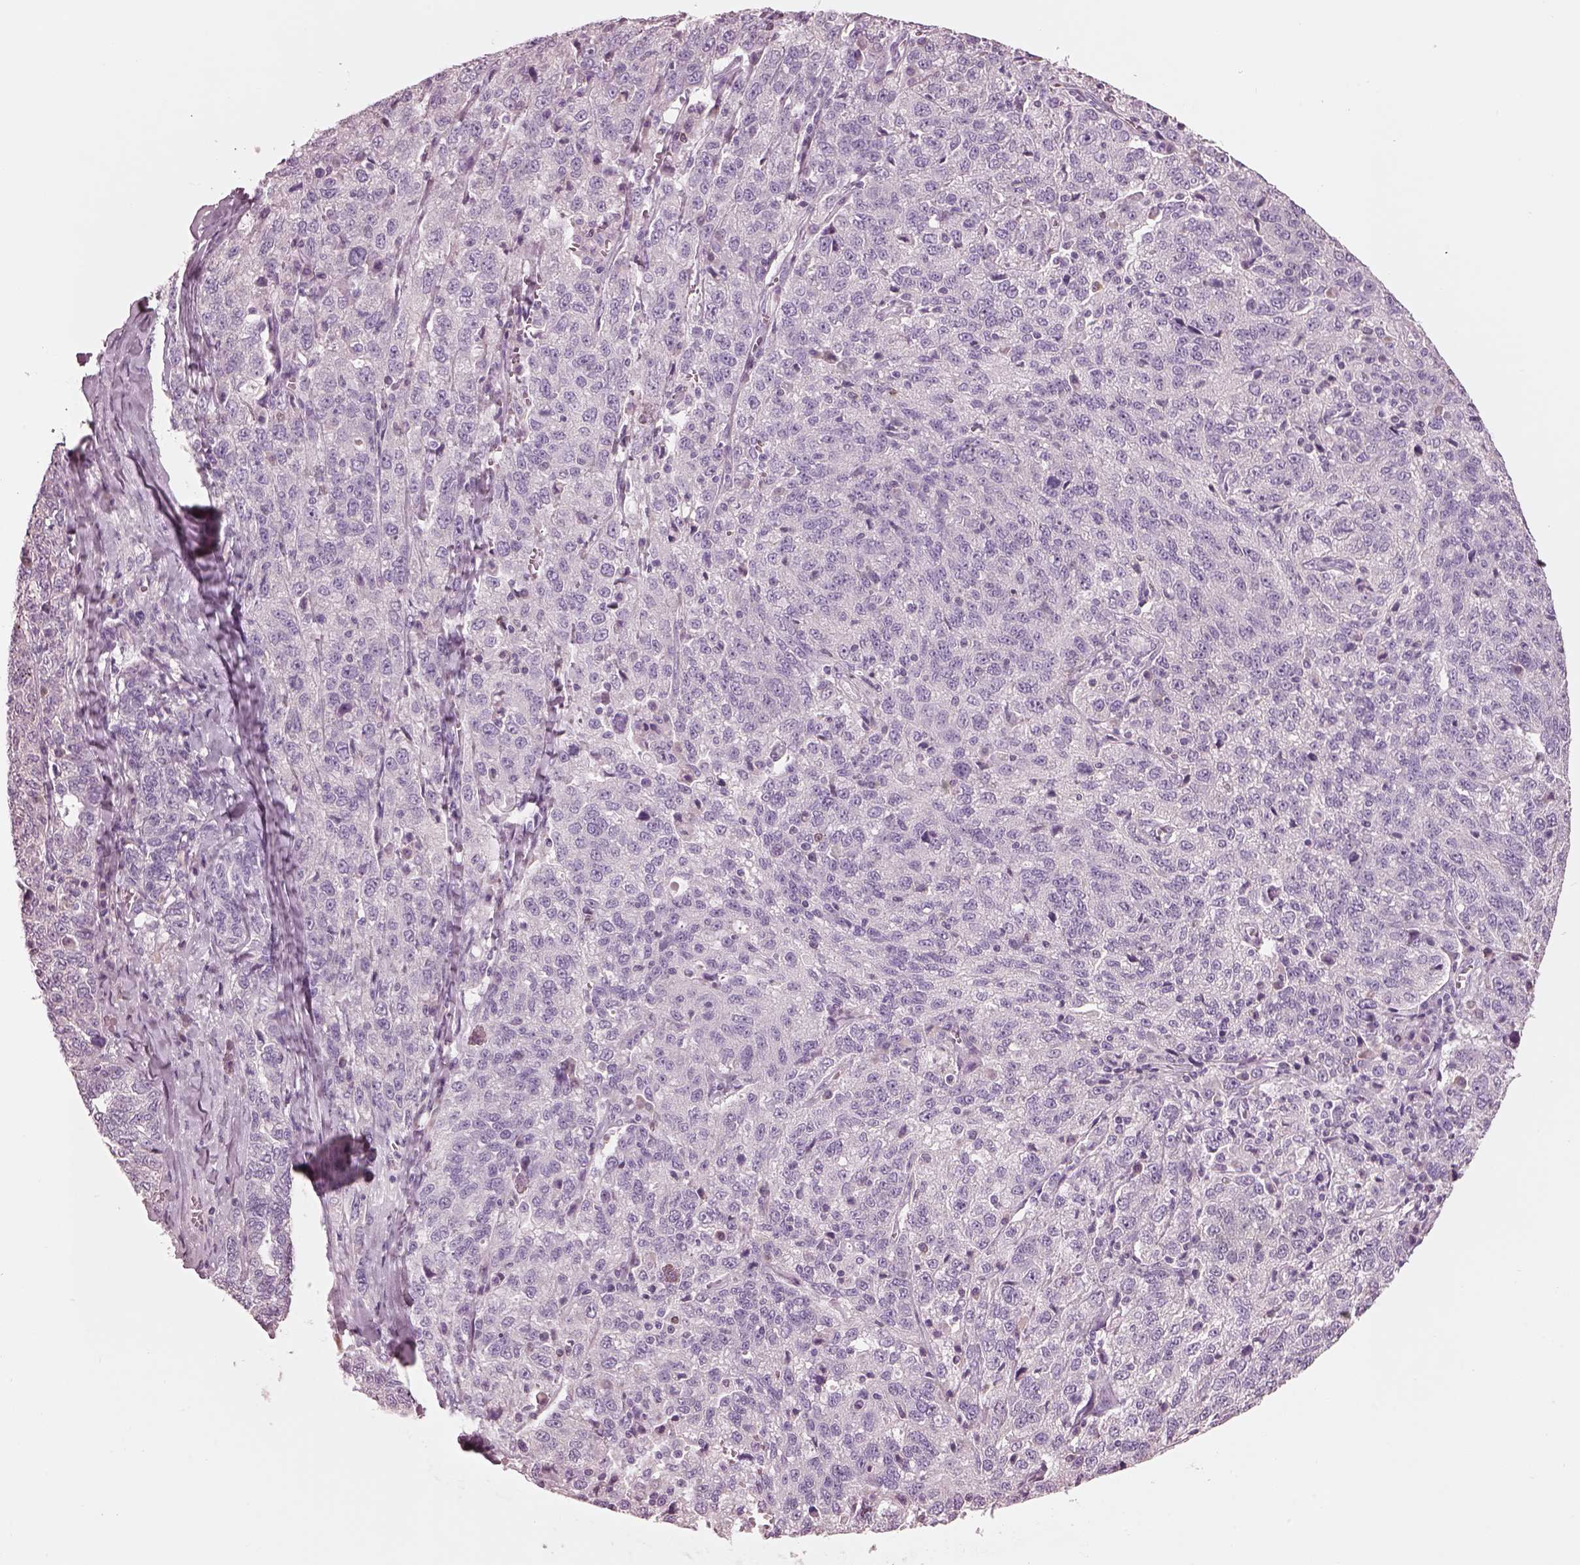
{"staining": {"intensity": "negative", "quantity": "none", "location": "none"}, "tissue": "ovarian cancer", "cell_type": "Tumor cells", "image_type": "cancer", "snomed": [{"axis": "morphology", "description": "Cystadenocarcinoma, serous, NOS"}, {"axis": "topography", "description": "Ovary"}], "caption": "The immunohistochemistry histopathology image has no significant positivity in tumor cells of ovarian serous cystadenocarcinoma tissue. (DAB (3,3'-diaminobenzidine) immunohistochemistry (IHC), high magnification).", "gene": "SLC27A2", "patient": {"sex": "female", "age": 71}}